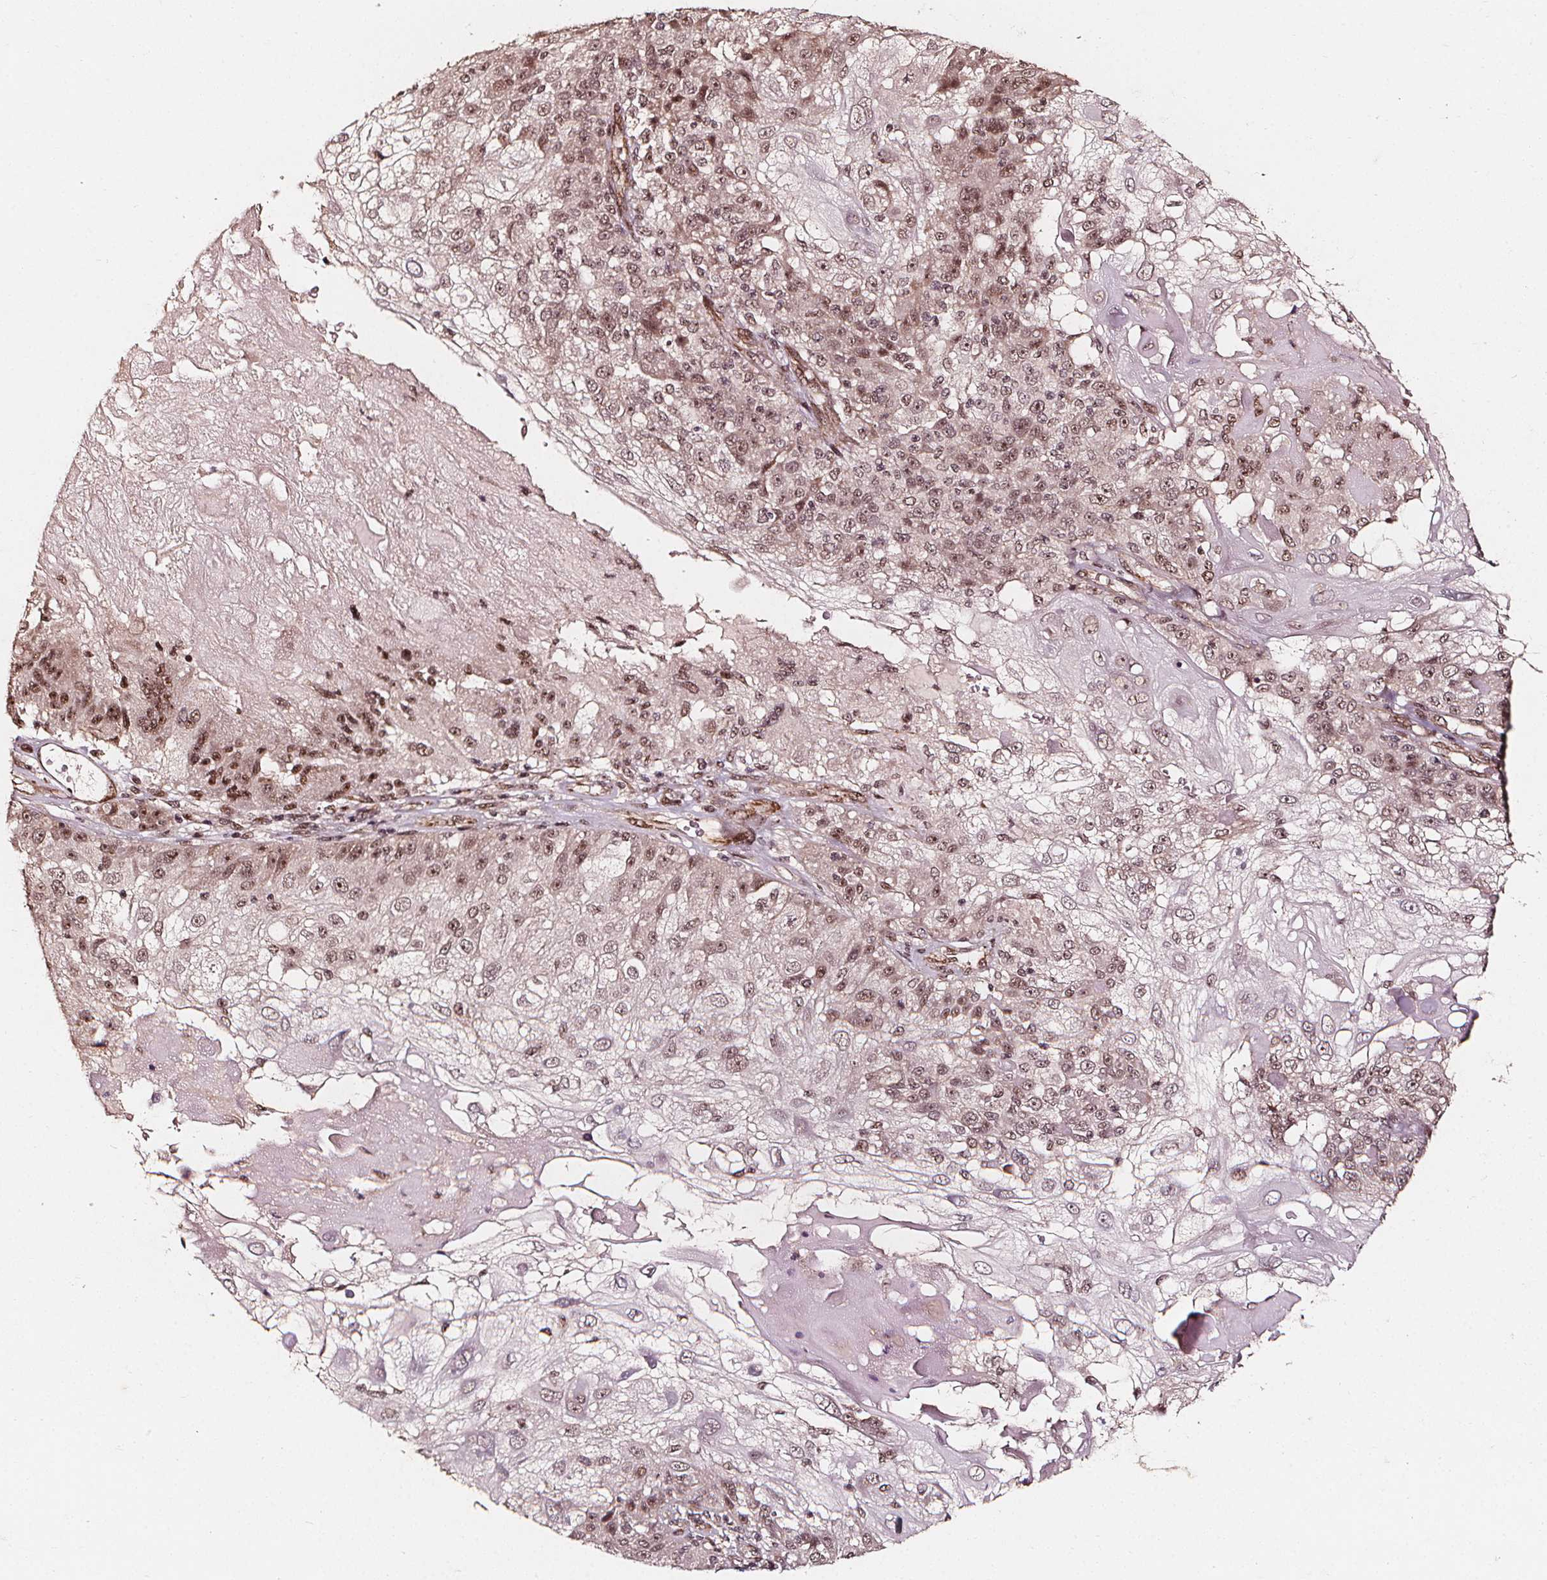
{"staining": {"intensity": "moderate", "quantity": ">75%", "location": "nuclear"}, "tissue": "skin cancer", "cell_type": "Tumor cells", "image_type": "cancer", "snomed": [{"axis": "morphology", "description": "Normal tissue, NOS"}, {"axis": "morphology", "description": "Squamous cell carcinoma, NOS"}, {"axis": "topography", "description": "Skin"}], "caption": "Protein staining exhibits moderate nuclear staining in approximately >75% of tumor cells in skin cancer (squamous cell carcinoma). Nuclei are stained in blue.", "gene": "EXOSC9", "patient": {"sex": "female", "age": 83}}